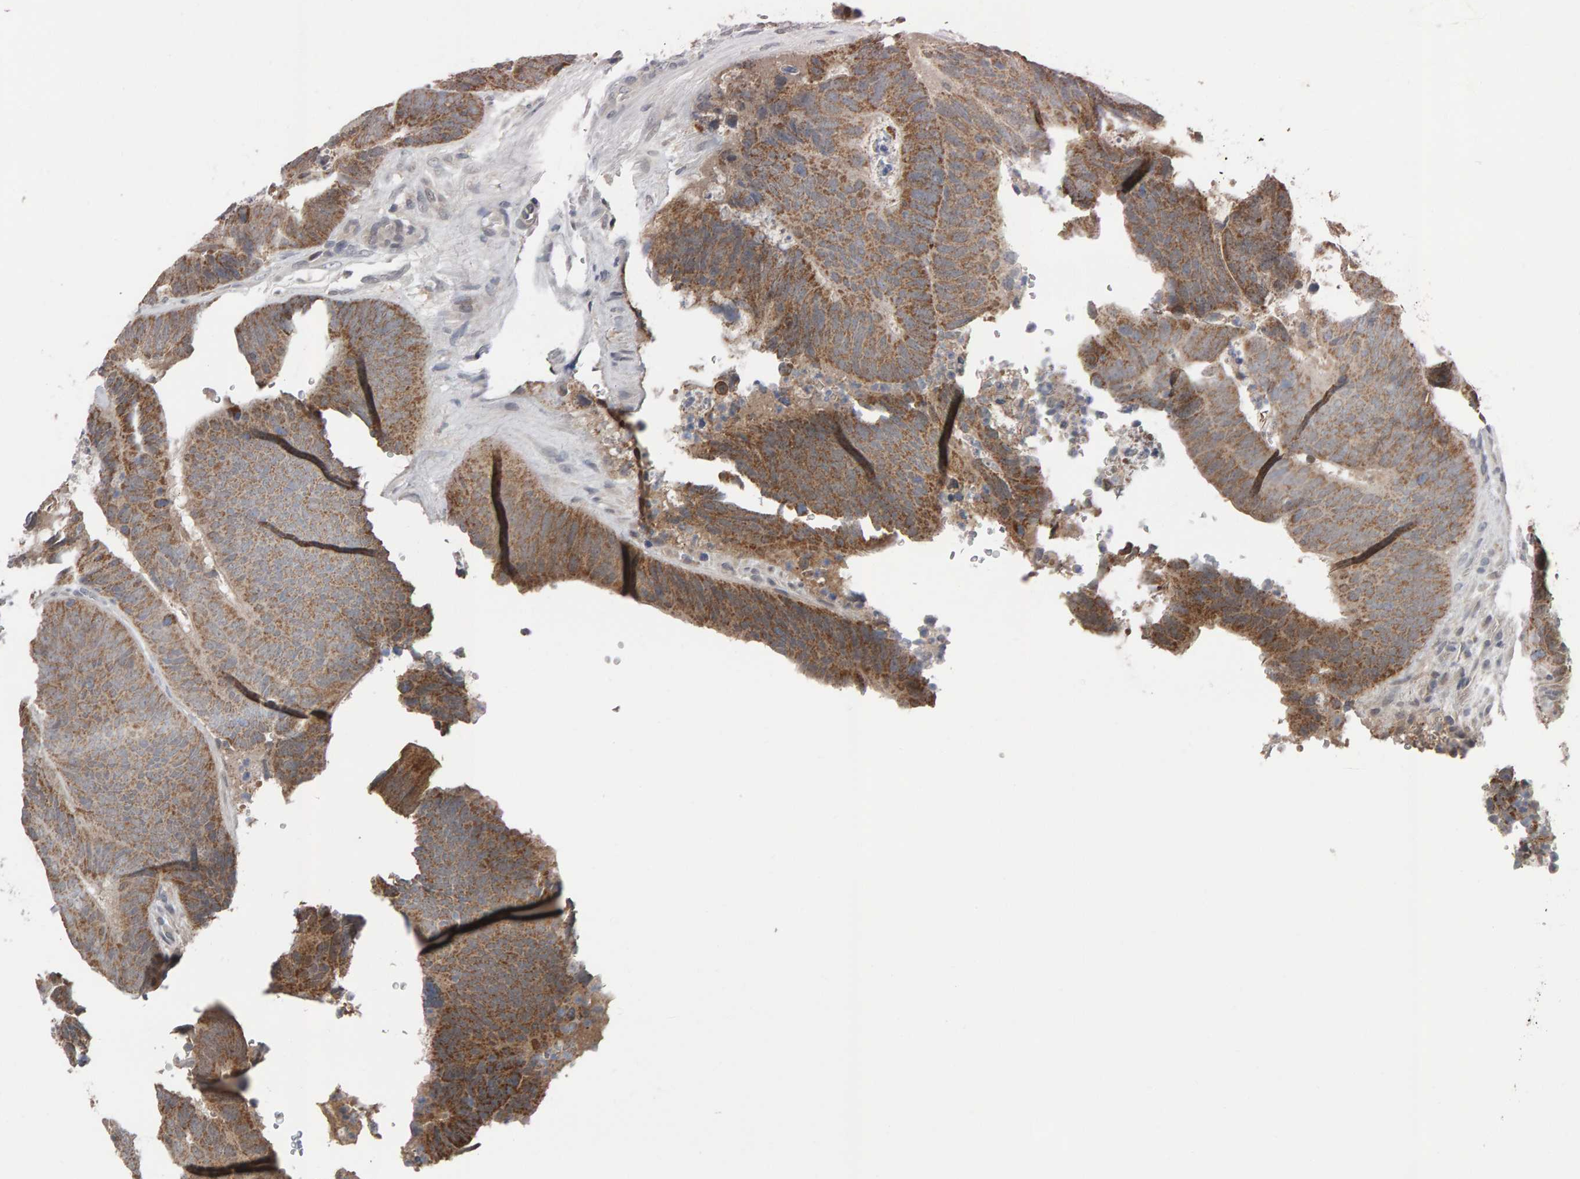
{"staining": {"intensity": "moderate", "quantity": ">75%", "location": "cytoplasmic/membranous"}, "tissue": "colorectal cancer", "cell_type": "Tumor cells", "image_type": "cancer", "snomed": [{"axis": "morphology", "description": "Adenocarcinoma, NOS"}, {"axis": "topography", "description": "Colon"}], "caption": "Tumor cells display moderate cytoplasmic/membranous expression in about >75% of cells in colorectal adenocarcinoma. The protein is stained brown, and the nuclei are stained in blue (DAB (3,3'-diaminobenzidine) IHC with brightfield microscopy, high magnification).", "gene": "COASY", "patient": {"sex": "male", "age": 56}}